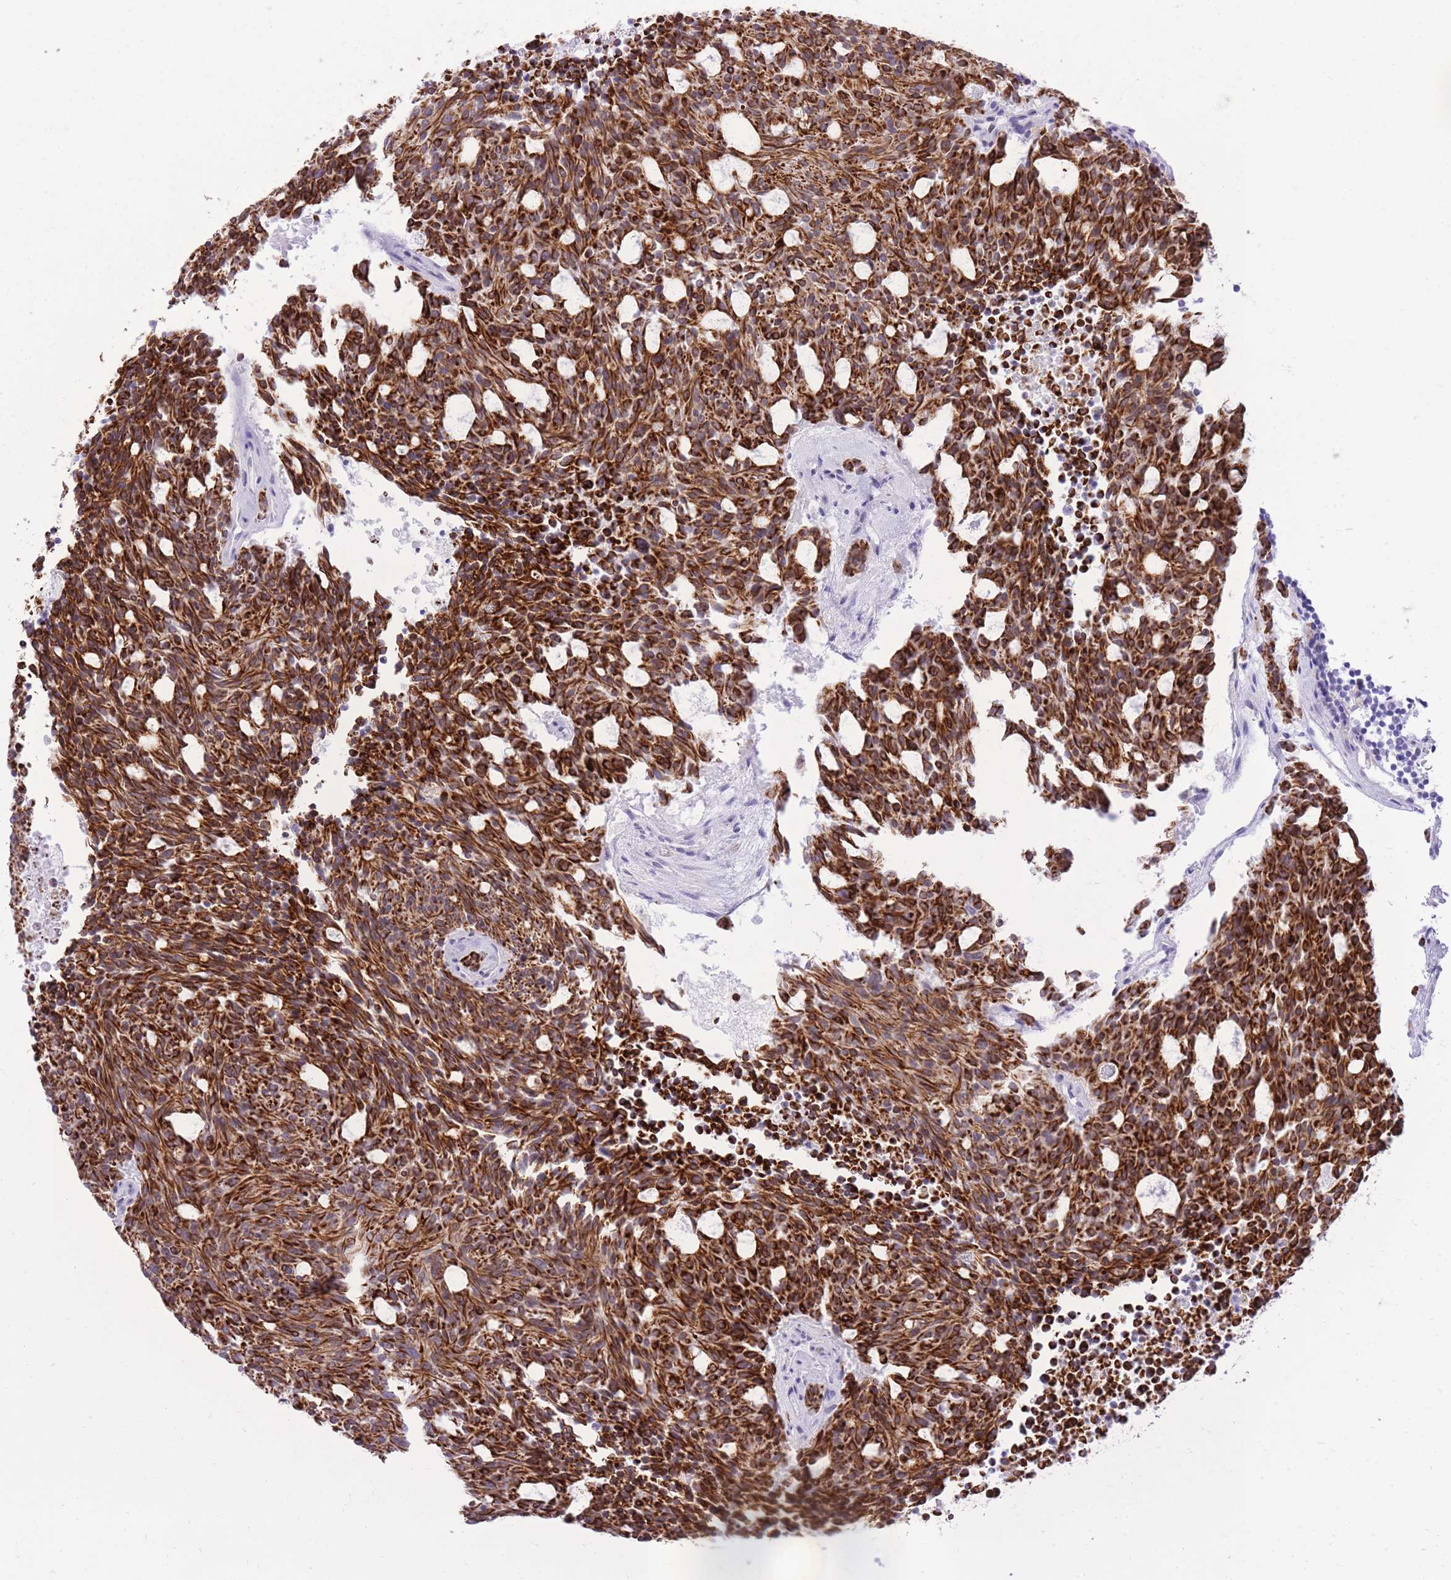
{"staining": {"intensity": "strong", "quantity": ">75%", "location": "cytoplasmic/membranous"}, "tissue": "carcinoid", "cell_type": "Tumor cells", "image_type": "cancer", "snomed": [{"axis": "morphology", "description": "Carcinoid, malignant, NOS"}, {"axis": "topography", "description": "Pancreas"}], "caption": "High-magnification brightfield microscopy of carcinoid stained with DAB (3,3'-diaminobenzidine) (brown) and counterstained with hematoxylin (blue). tumor cells exhibit strong cytoplasmic/membranous staining is present in about>75% of cells.", "gene": "MEIS3", "patient": {"sex": "female", "age": 54}}